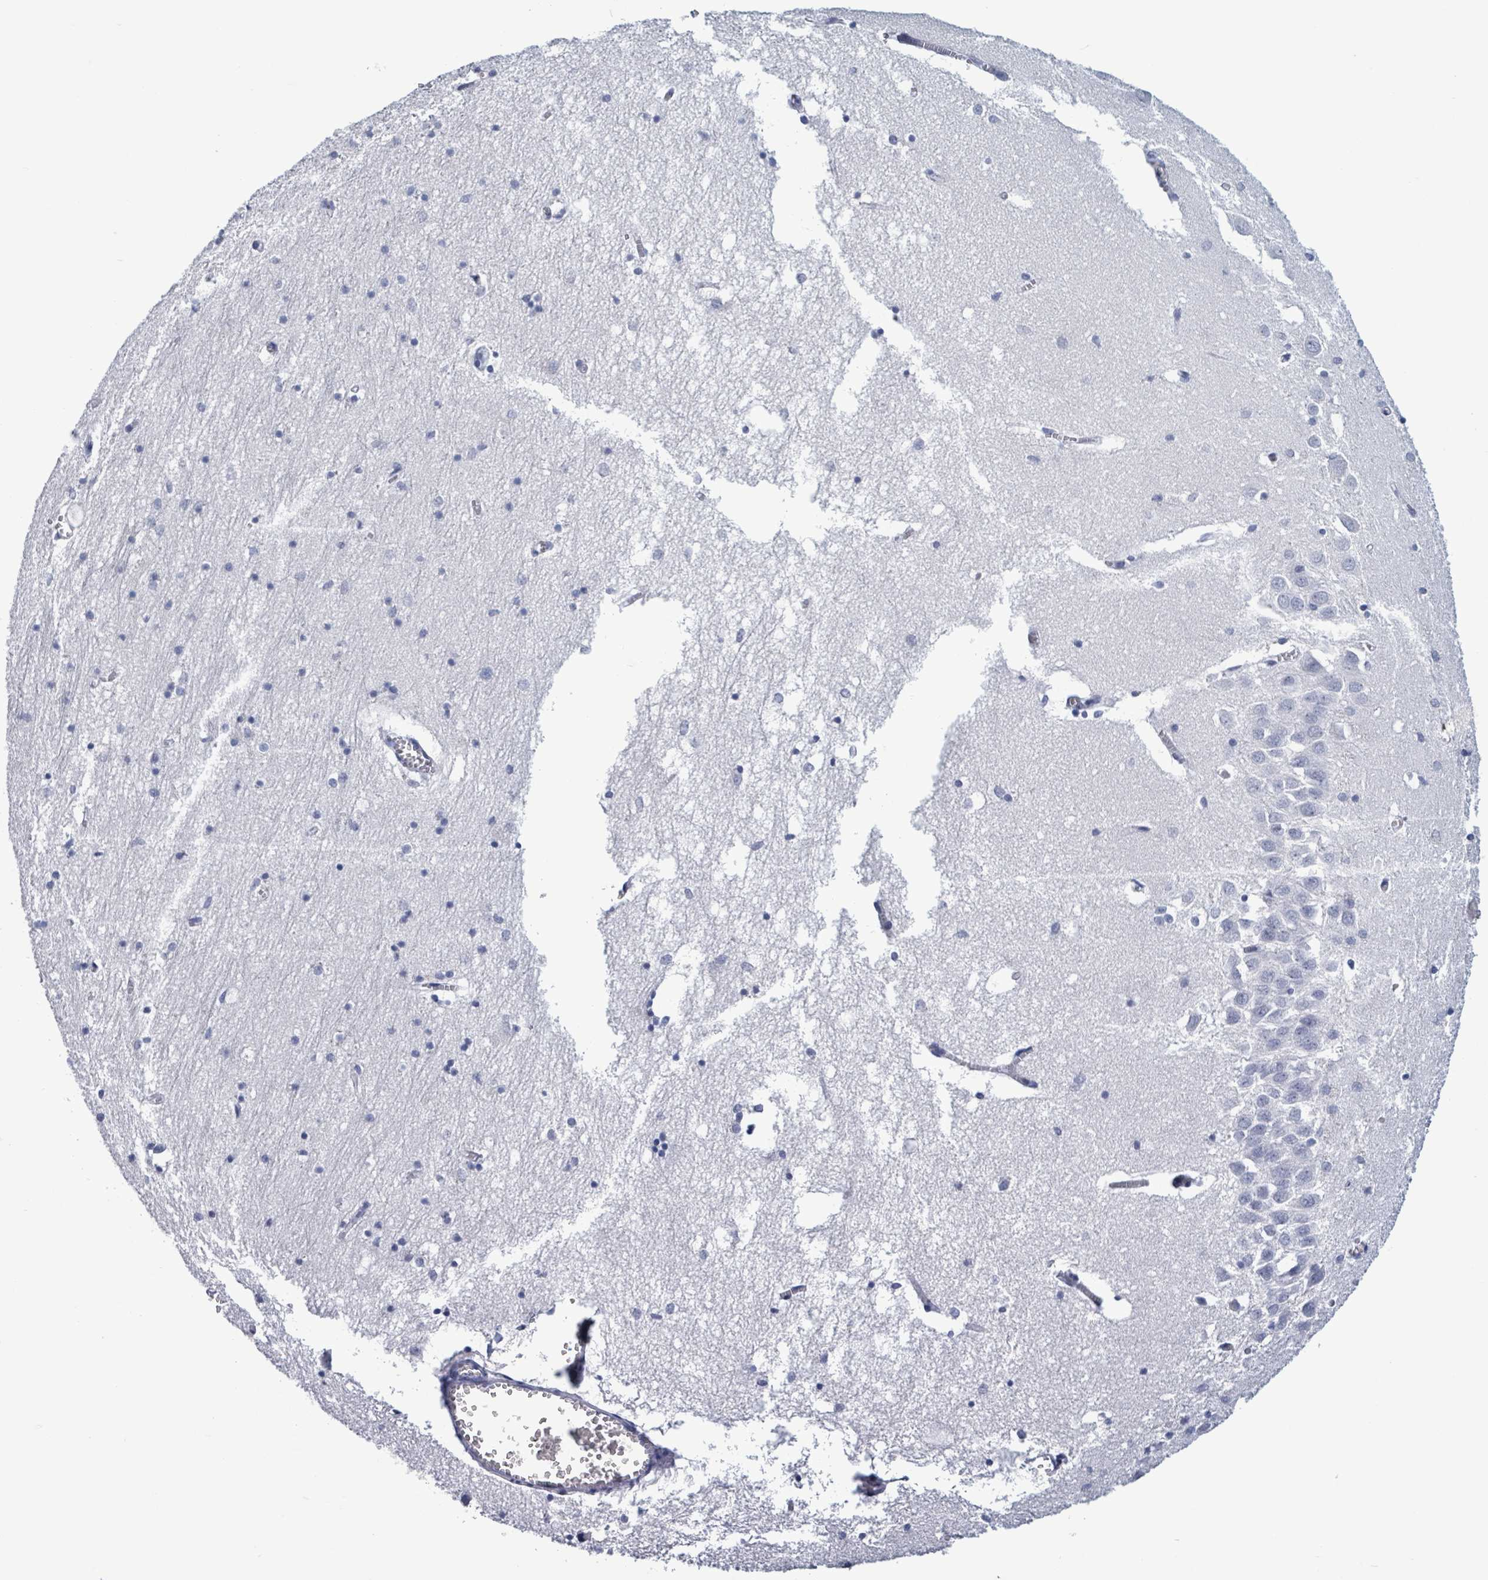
{"staining": {"intensity": "negative", "quantity": "none", "location": "none"}, "tissue": "hippocampus", "cell_type": "Glial cells", "image_type": "normal", "snomed": [{"axis": "morphology", "description": "Normal tissue, NOS"}, {"axis": "topography", "description": "Hippocampus"}], "caption": "Protein analysis of unremarkable hippocampus exhibits no significant positivity in glial cells.", "gene": "NKX2", "patient": {"sex": "male", "age": 70}}